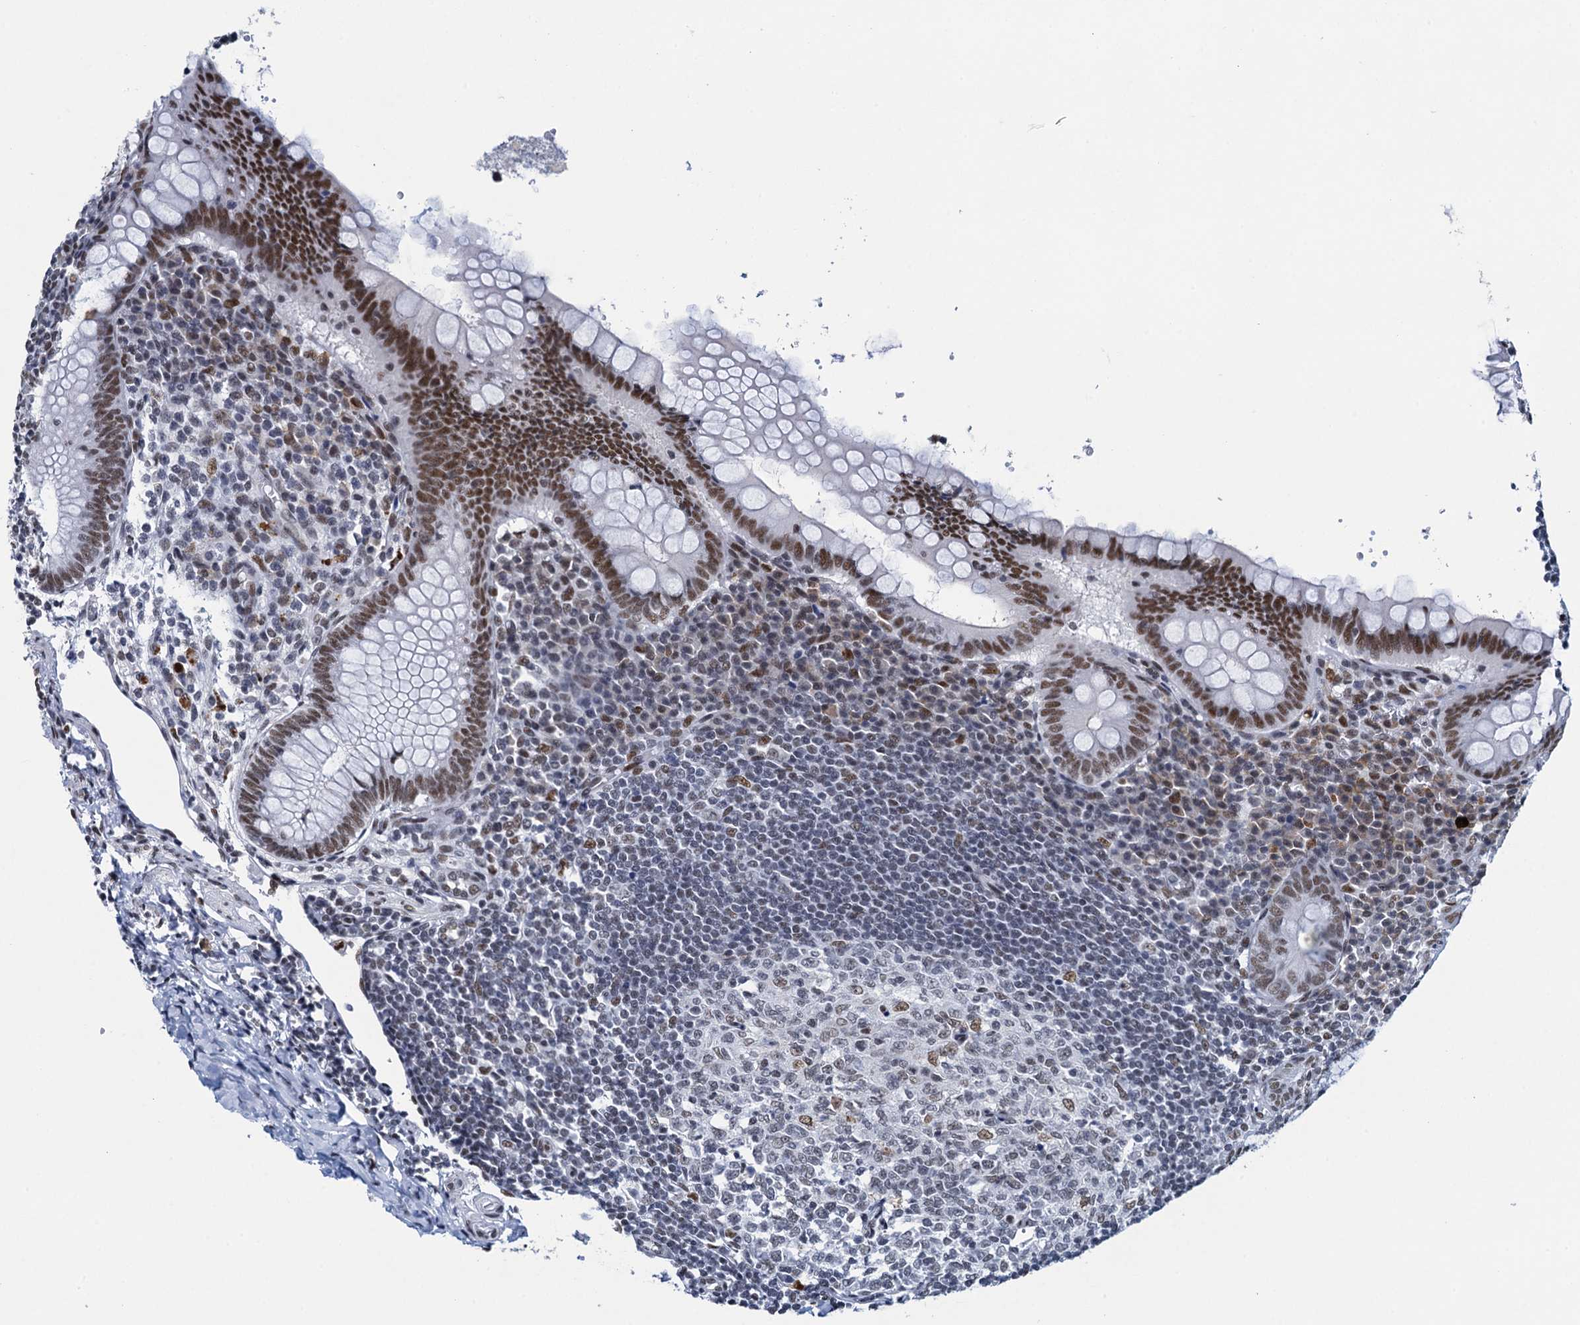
{"staining": {"intensity": "strong", "quantity": ">75%", "location": "nuclear"}, "tissue": "appendix", "cell_type": "Glandular cells", "image_type": "normal", "snomed": [{"axis": "morphology", "description": "Normal tissue, NOS"}, {"axis": "topography", "description": "Appendix"}], "caption": "Protein analysis of normal appendix displays strong nuclear staining in about >75% of glandular cells. Using DAB (brown) and hematoxylin (blue) stains, captured at high magnification using brightfield microscopy.", "gene": "HNRNPUL2", "patient": {"sex": "female", "age": 33}}